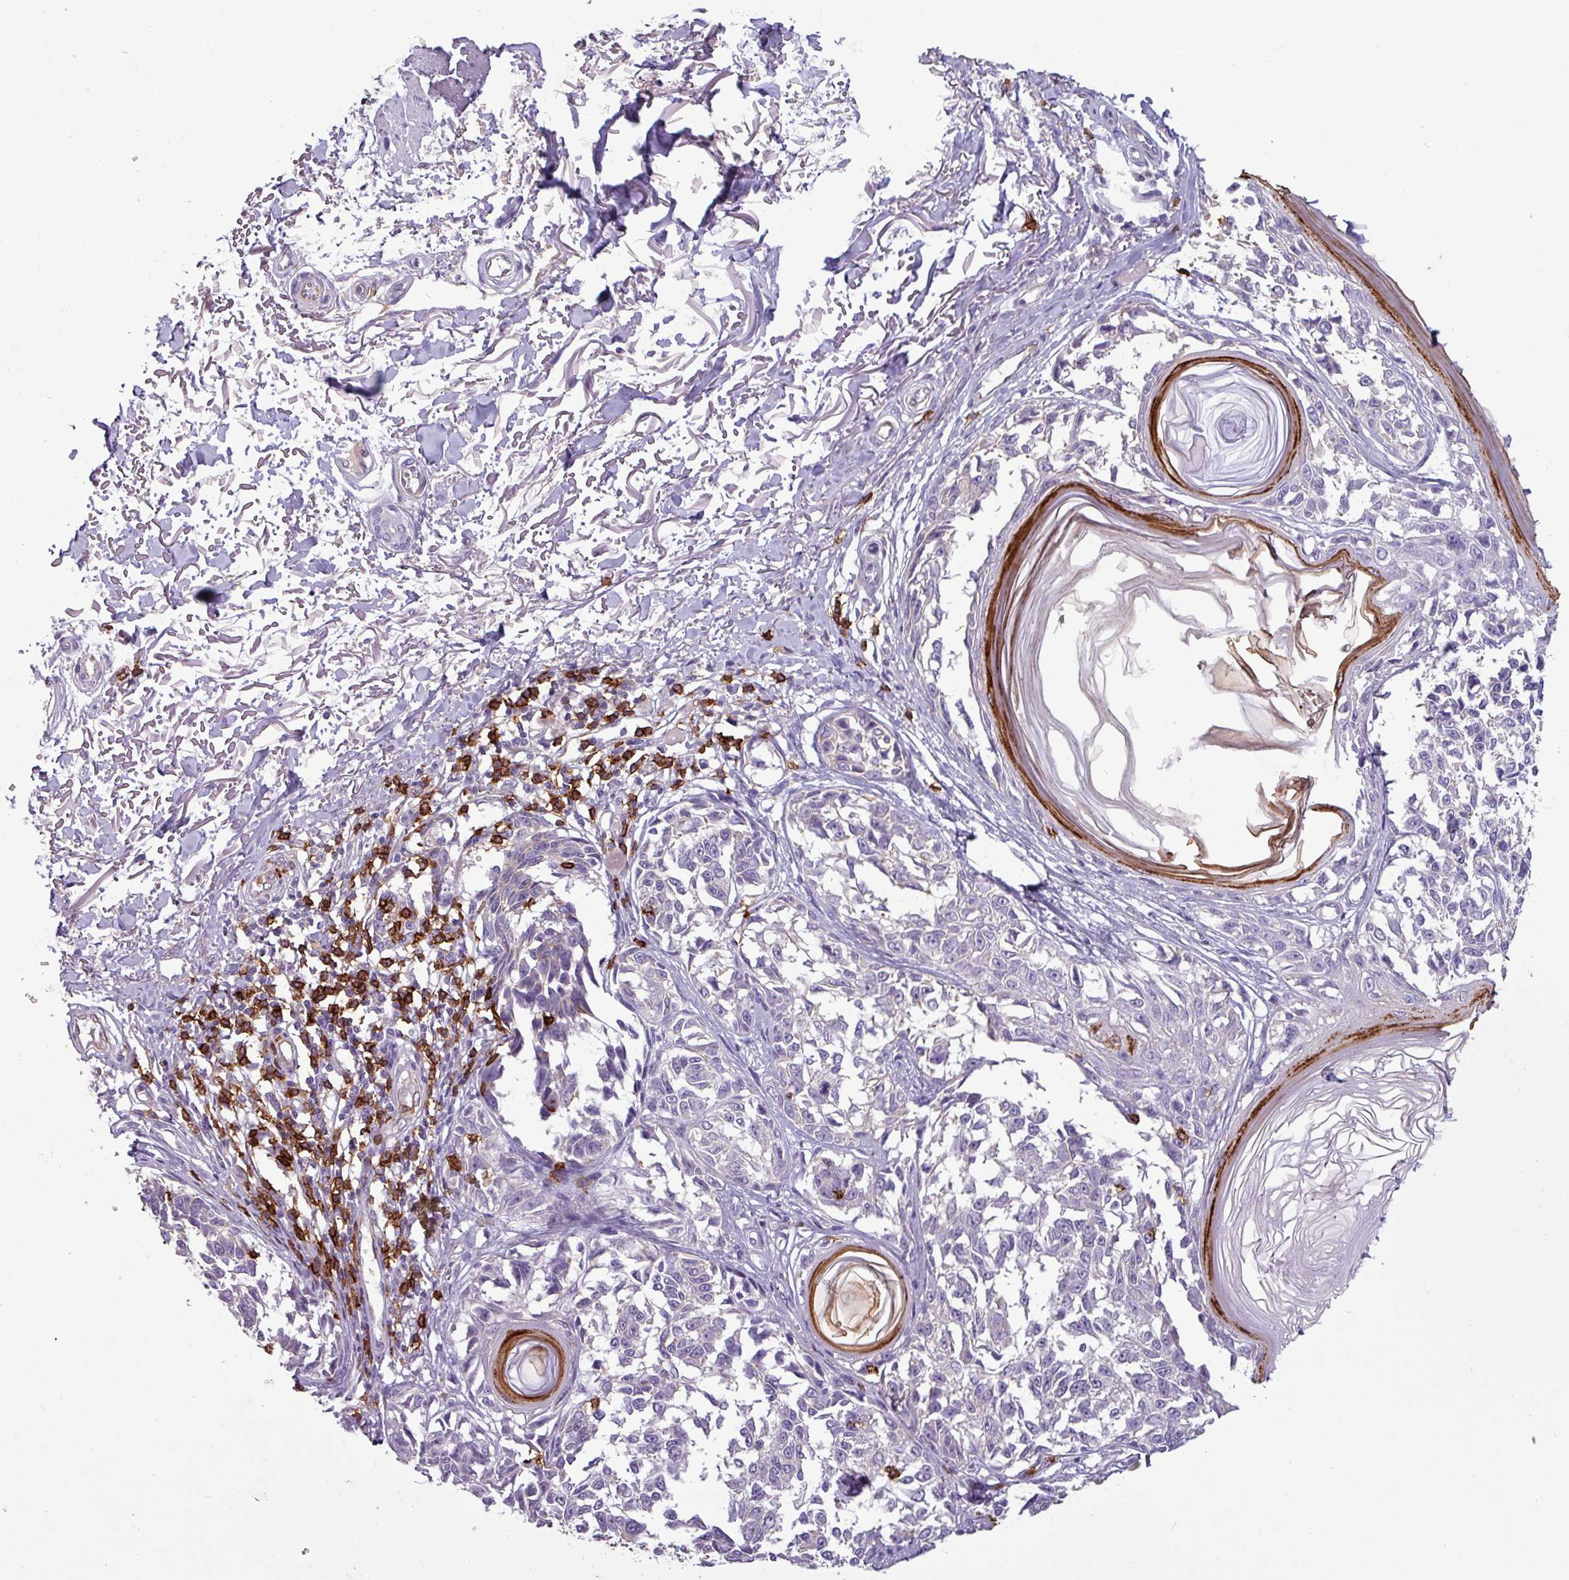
{"staining": {"intensity": "negative", "quantity": "none", "location": "none"}, "tissue": "melanoma", "cell_type": "Tumor cells", "image_type": "cancer", "snomed": [{"axis": "morphology", "description": "Malignant melanoma, NOS"}, {"axis": "topography", "description": "Skin"}], "caption": "Immunohistochemistry (IHC) photomicrograph of neoplastic tissue: melanoma stained with DAB (3,3'-diaminobenzidine) exhibits no significant protein staining in tumor cells. (IHC, brightfield microscopy, high magnification).", "gene": "CD8A", "patient": {"sex": "male", "age": 73}}